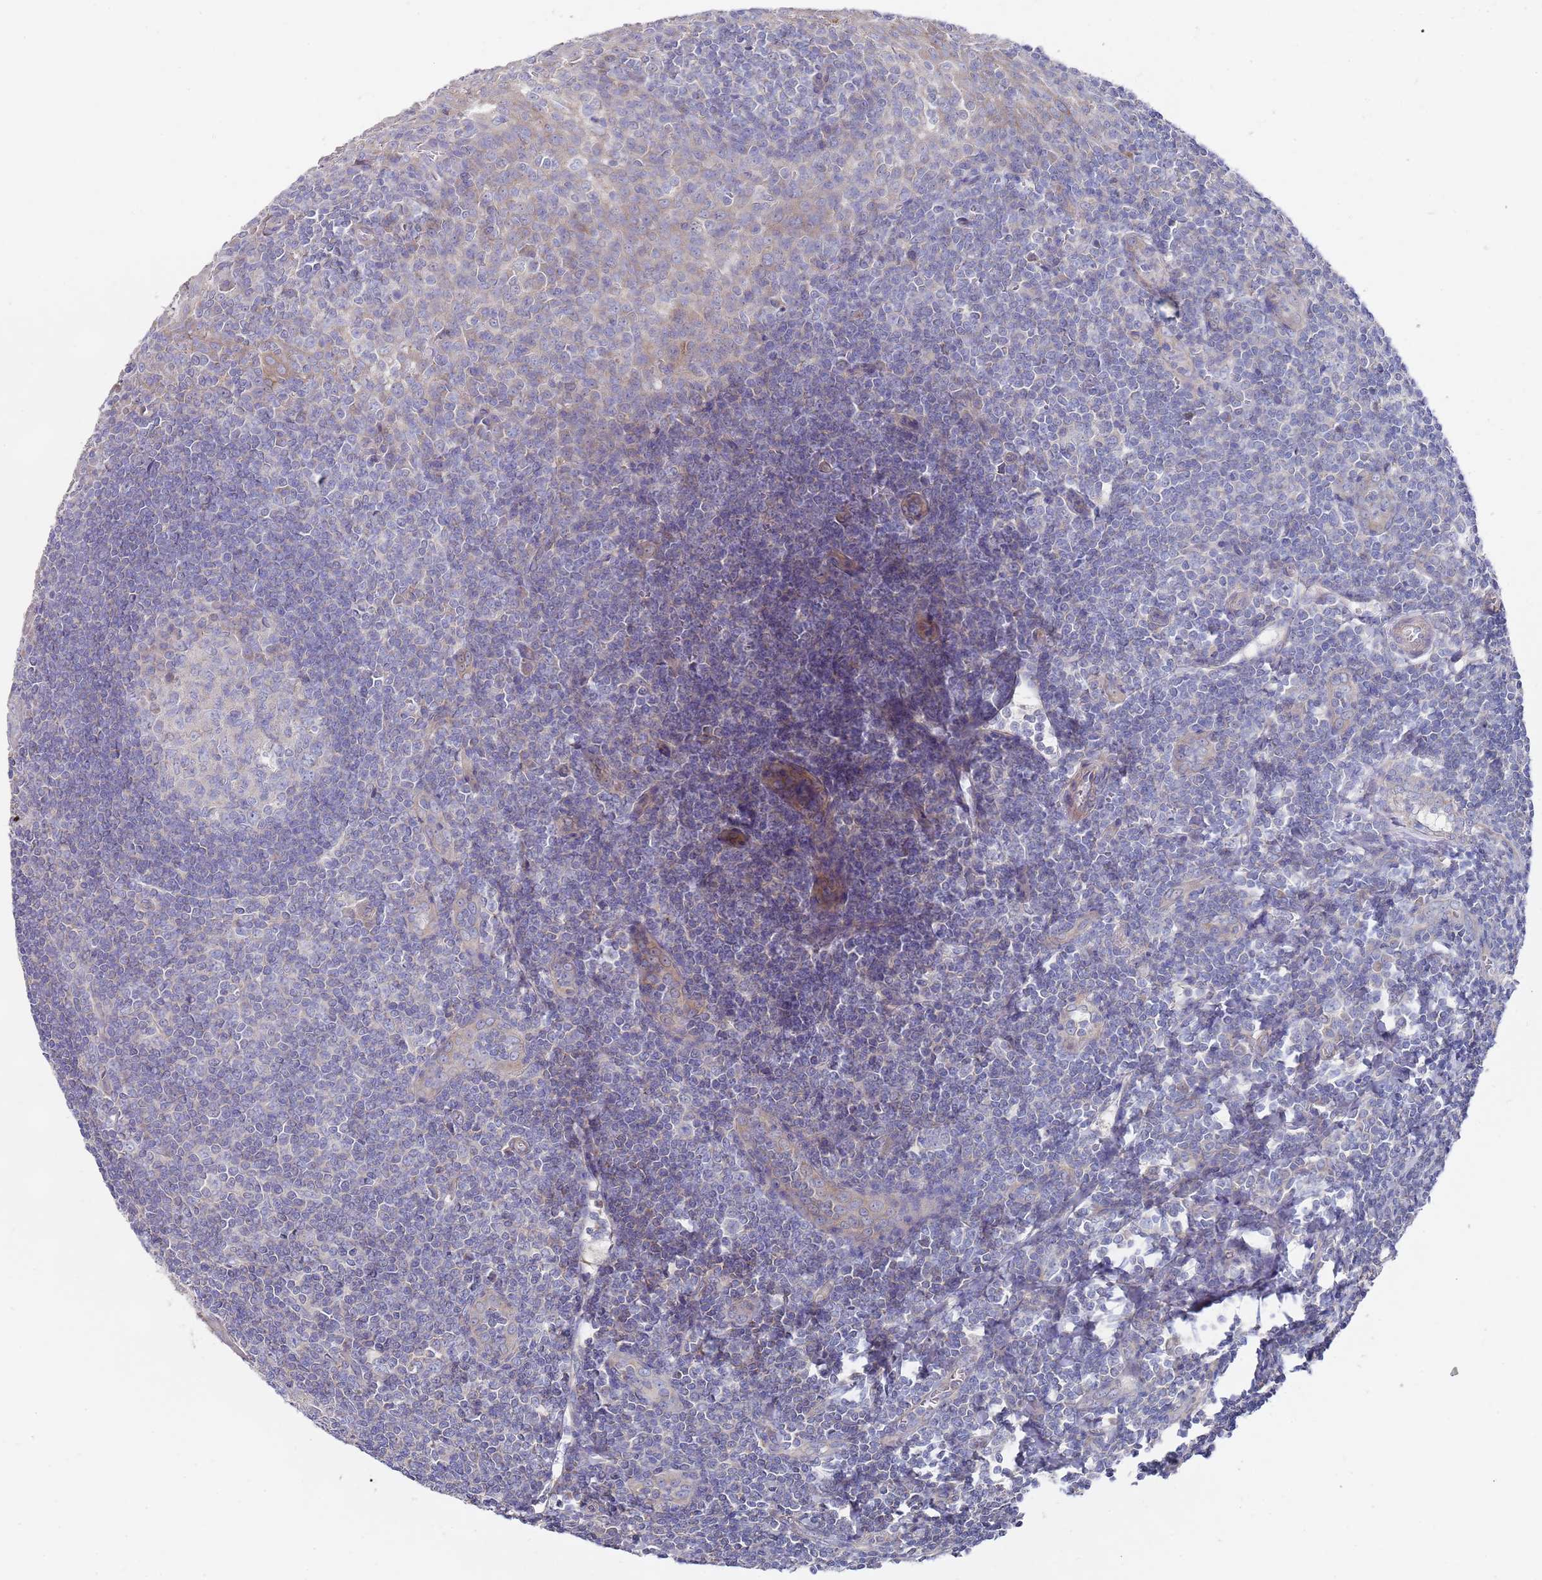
{"staining": {"intensity": "negative", "quantity": "none", "location": "none"}, "tissue": "tonsil", "cell_type": "Germinal center cells", "image_type": "normal", "snomed": [{"axis": "morphology", "description": "Normal tissue, NOS"}, {"axis": "topography", "description": "Tonsil"}], "caption": "DAB immunohistochemical staining of normal tonsil reveals no significant staining in germinal center cells. The staining is performed using DAB (3,3'-diaminobenzidine) brown chromogen with nuclei counter-stained in using hematoxylin.", "gene": "SCAPER", "patient": {"sex": "male", "age": 27}}